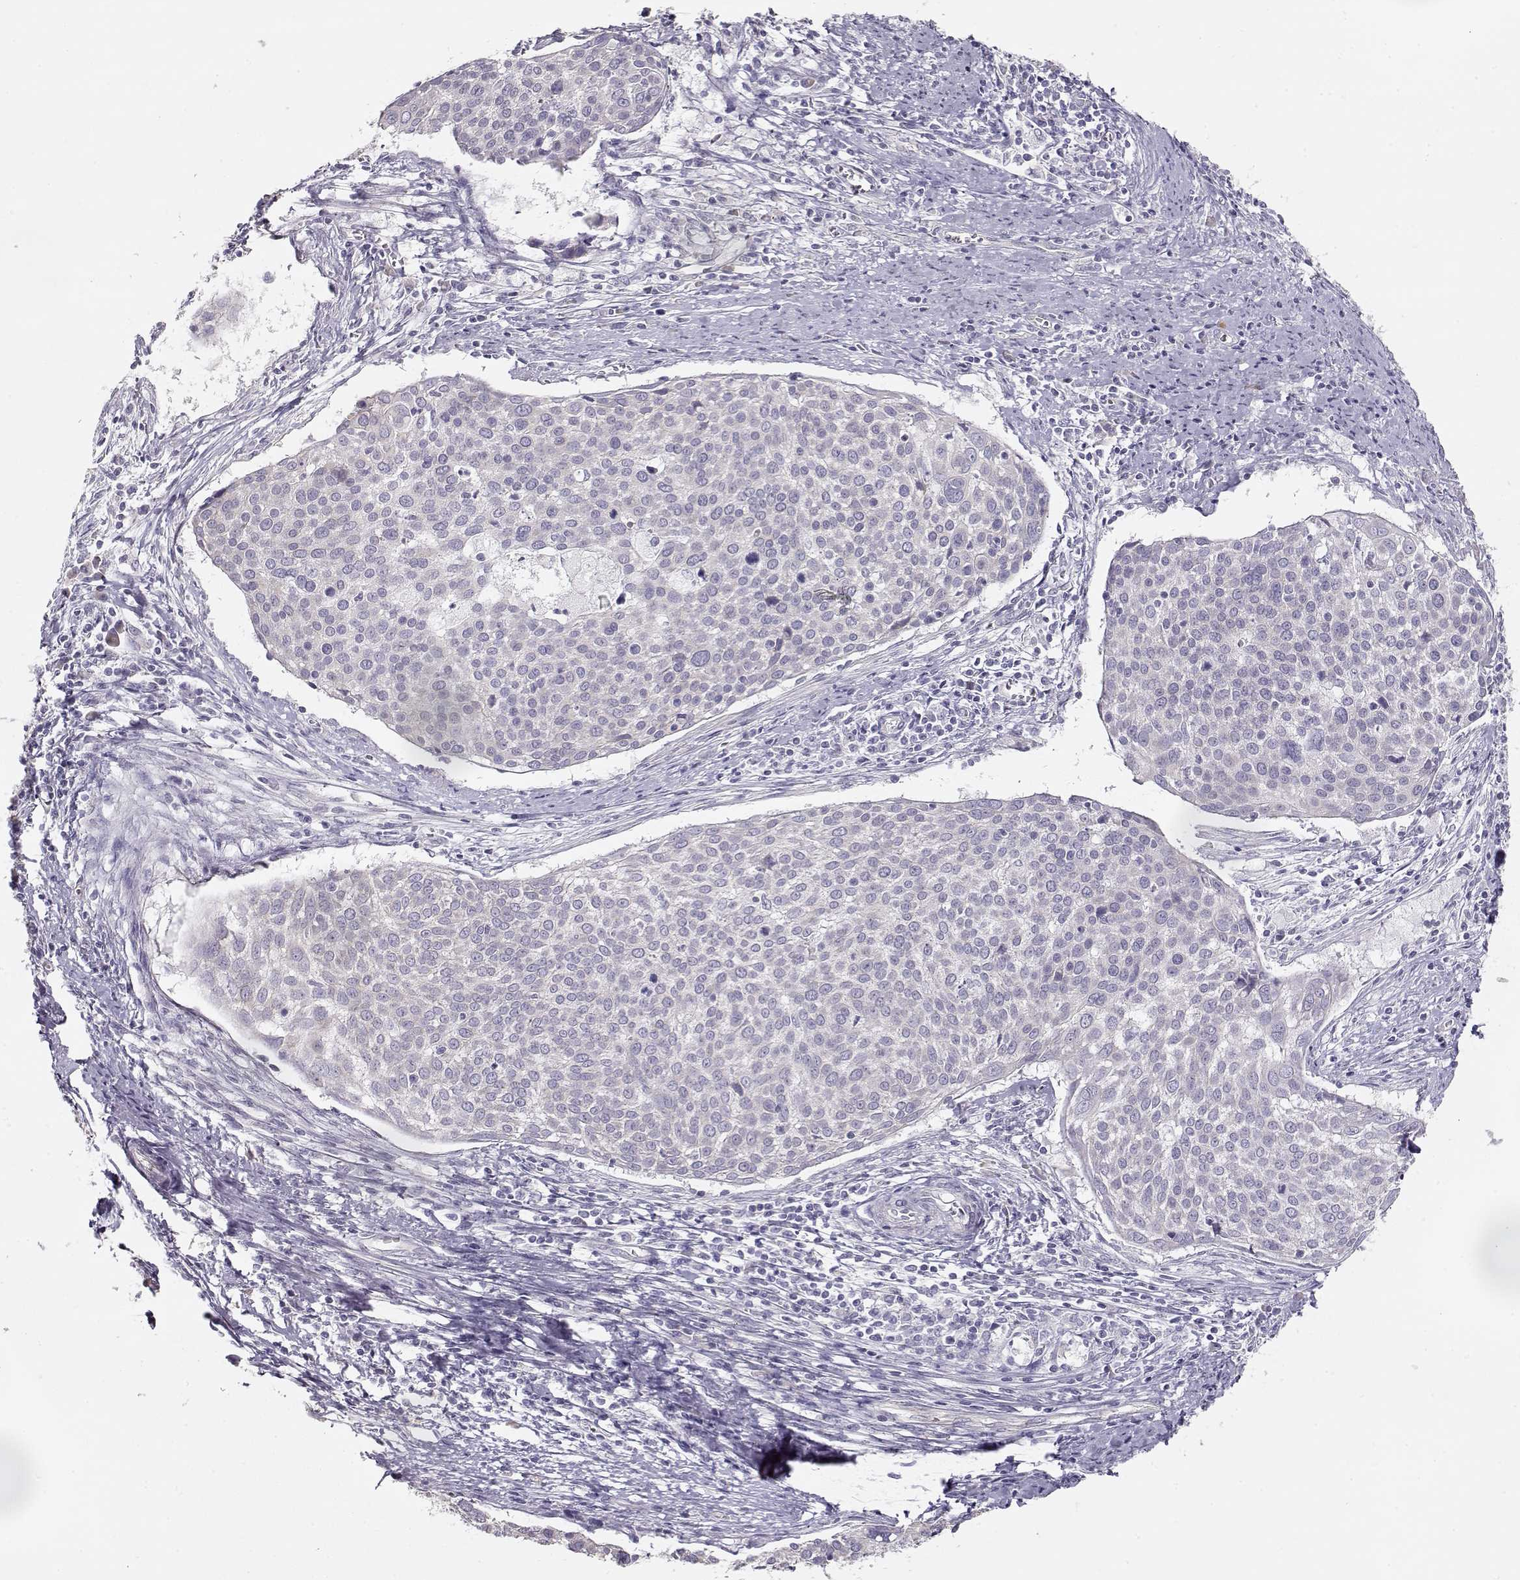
{"staining": {"intensity": "negative", "quantity": "none", "location": "none"}, "tissue": "cervical cancer", "cell_type": "Tumor cells", "image_type": "cancer", "snomed": [{"axis": "morphology", "description": "Squamous cell carcinoma, NOS"}, {"axis": "topography", "description": "Cervix"}], "caption": "A high-resolution image shows IHC staining of cervical cancer (squamous cell carcinoma), which demonstrates no significant expression in tumor cells.", "gene": "GLIPR1L2", "patient": {"sex": "female", "age": 39}}